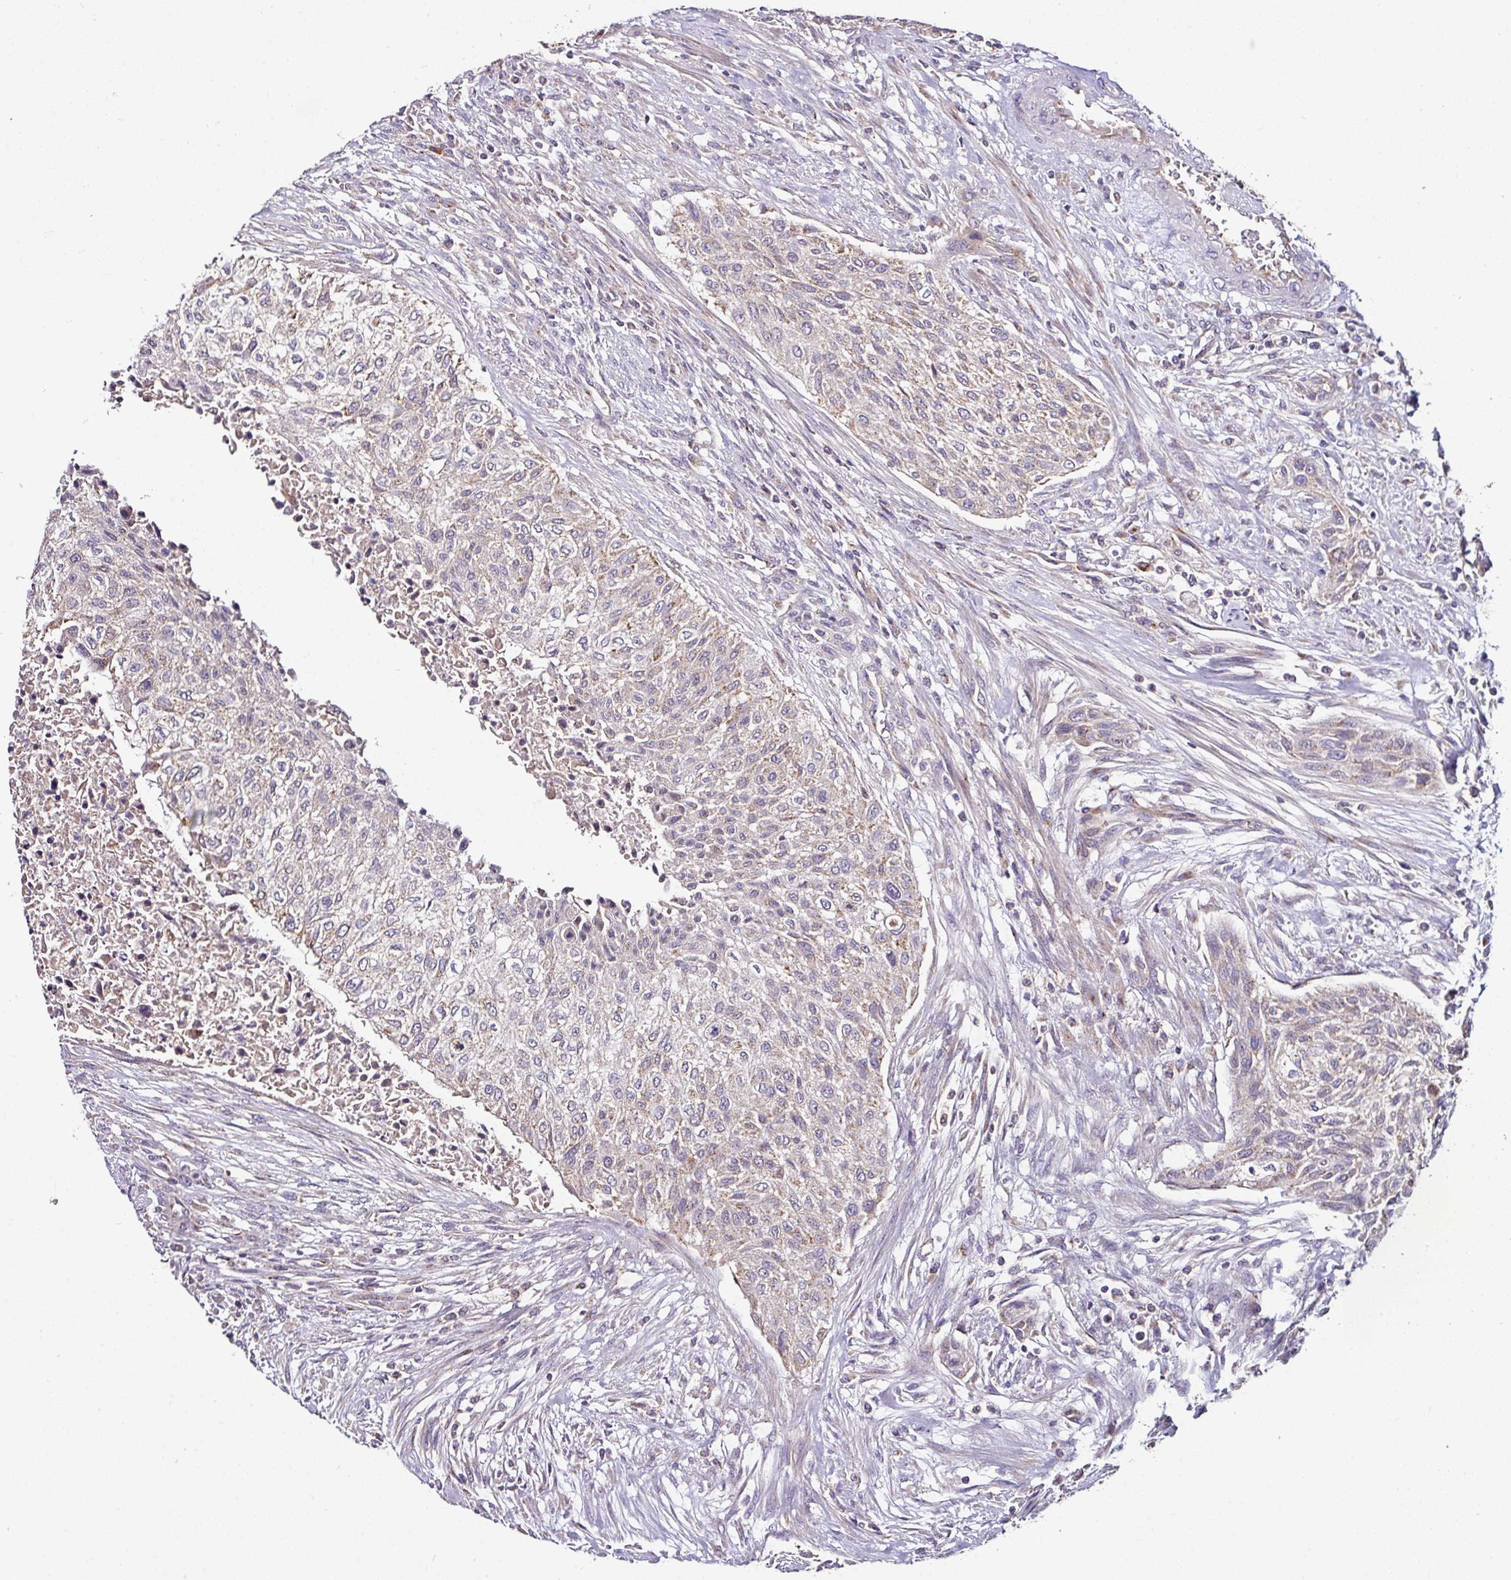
{"staining": {"intensity": "weak", "quantity": "25%-75%", "location": "cytoplasmic/membranous"}, "tissue": "urothelial cancer", "cell_type": "Tumor cells", "image_type": "cancer", "snomed": [{"axis": "morphology", "description": "Normal tissue, NOS"}, {"axis": "morphology", "description": "Urothelial carcinoma, NOS"}, {"axis": "topography", "description": "Urinary bladder"}, {"axis": "topography", "description": "Peripheral nerve tissue"}], "caption": "Protein expression analysis of transitional cell carcinoma exhibits weak cytoplasmic/membranous expression in approximately 25%-75% of tumor cells.", "gene": "CPD", "patient": {"sex": "male", "age": 35}}